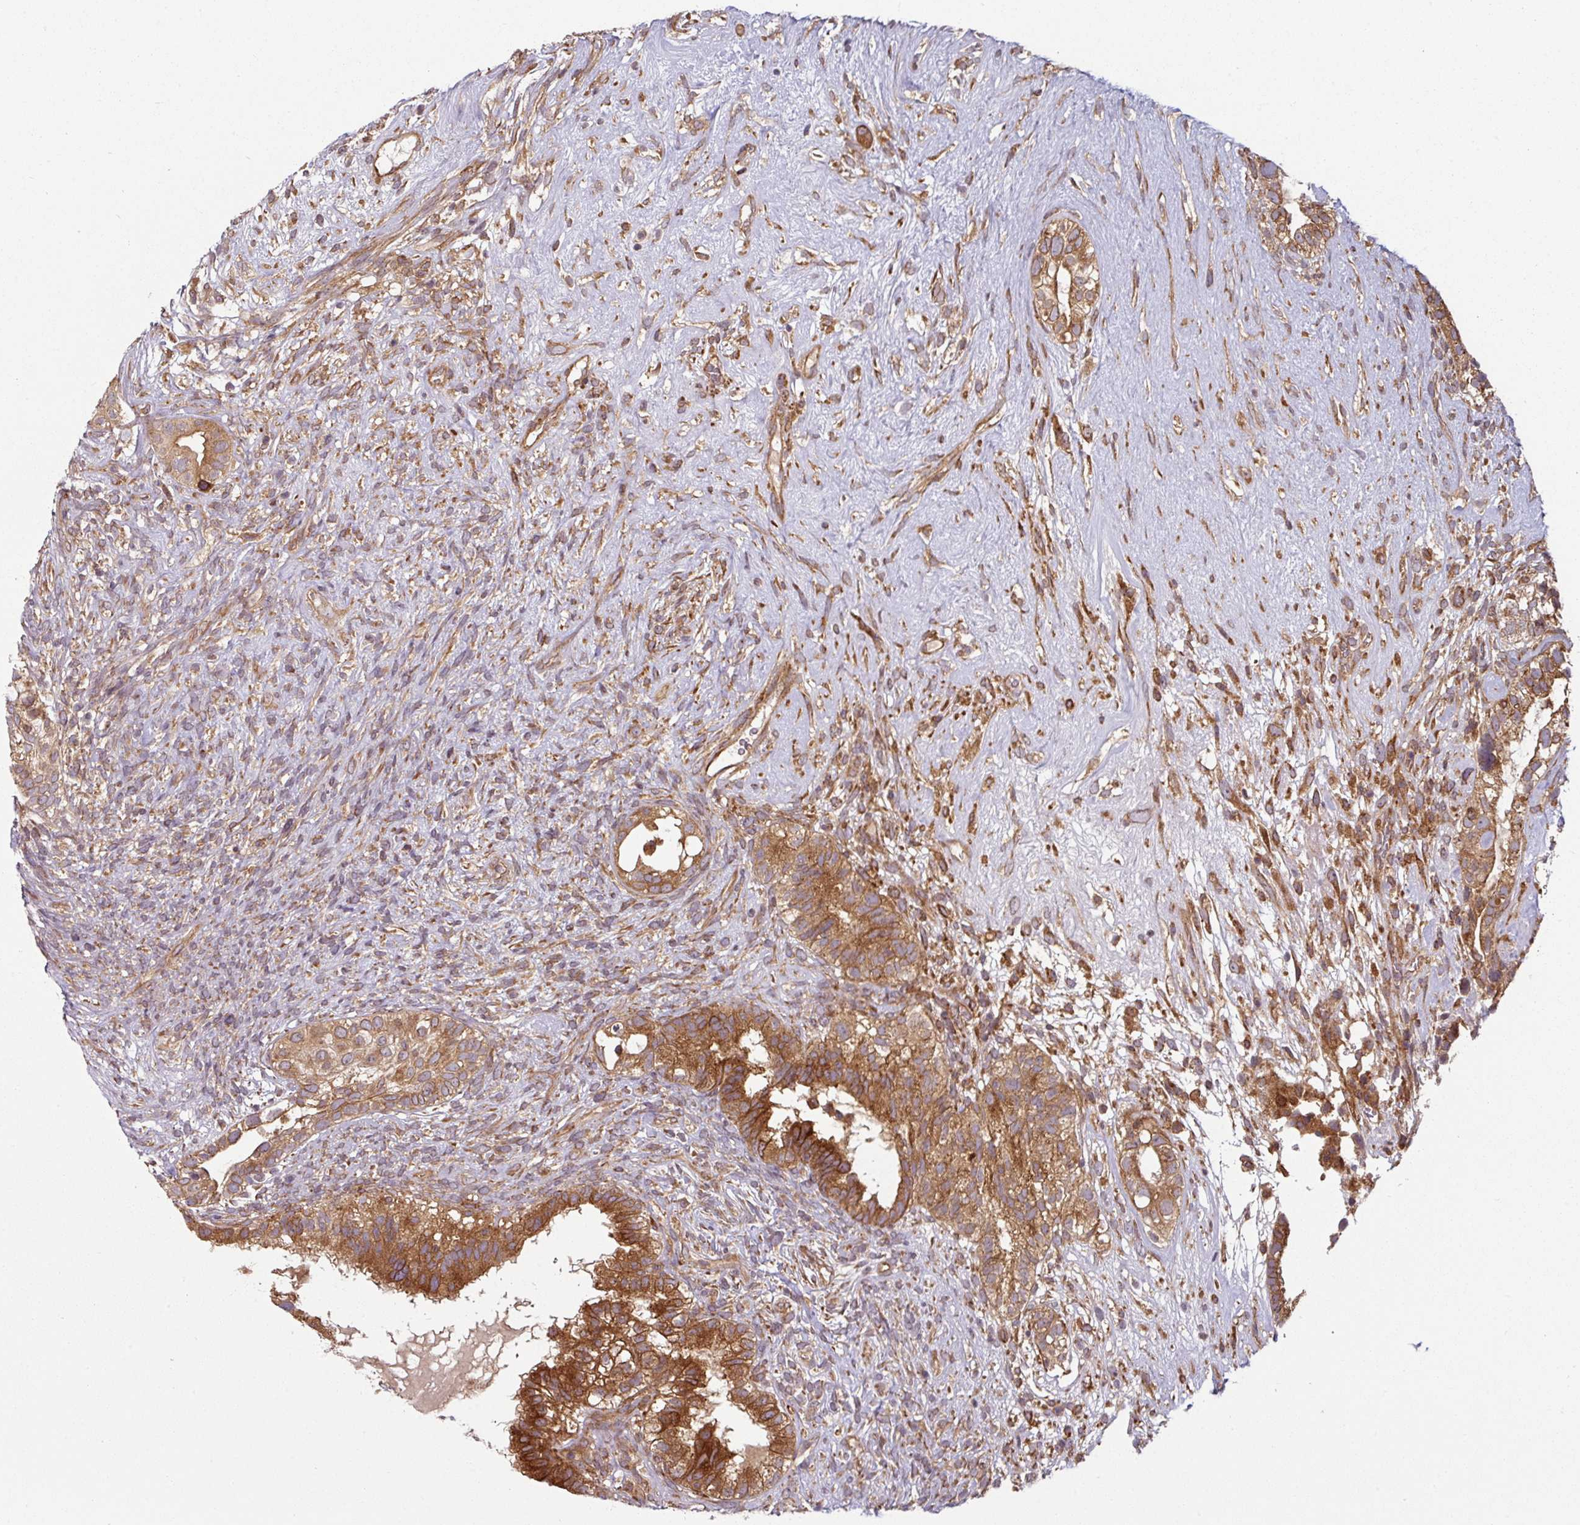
{"staining": {"intensity": "strong", "quantity": ">75%", "location": "cytoplasmic/membranous"}, "tissue": "testis cancer", "cell_type": "Tumor cells", "image_type": "cancer", "snomed": [{"axis": "morphology", "description": "Seminoma, NOS"}, {"axis": "morphology", "description": "Carcinoma, Embryonal, NOS"}, {"axis": "topography", "description": "Testis"}], "caption": "Protein staining of testis cancer tissue displays strong cytoplasmic/membranous expression in about >75% of tumor cells. Using DAB (brown) and hematoxylin (blue) stains, captured at high magnification using brightfield microscopy.", "gene": "RAB5A", "patient": {"sex": "male", "age": 41}}